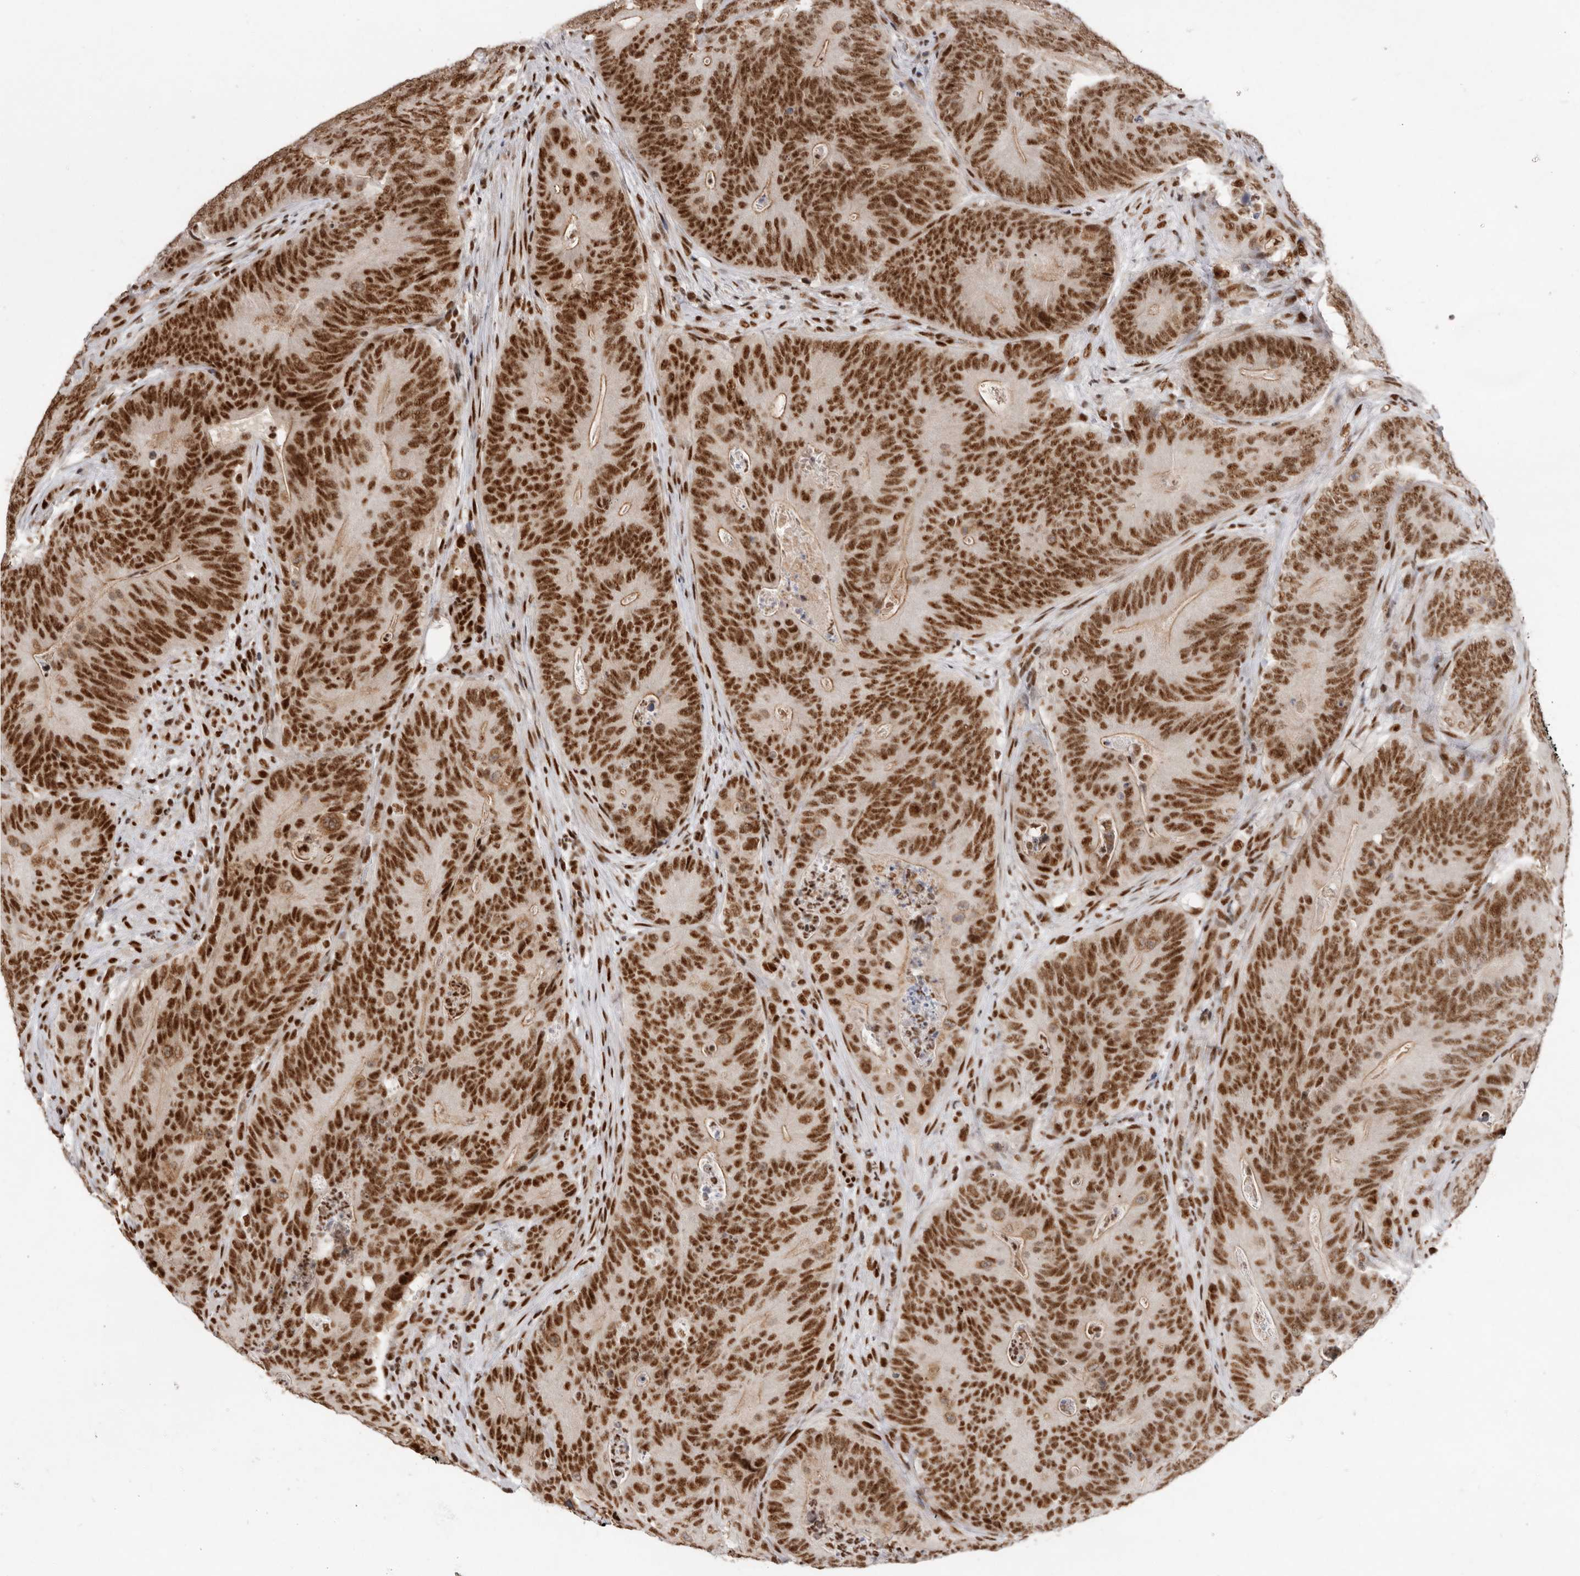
{"staining": {"intensity": "strong", "quantity": ">75%", "location": "nuclear"}, "tissue": "colorectal cancer", "cell_type": "Tumor cells", "image_type": "cancer", "snomed": [{"axis": "morphology", "description": "Normal tissue, NOS"}, {"axis": "topography", "description": "Colon"}], "caption": "Immunohistochemistry micrograph of colorectal cancer stained for a protein (brown), which displays high levels of strong nuclear positivity in about >75% of tumor cells.", "gene": "CHTOP", "patient": {"sex": "female", "age": 82}}